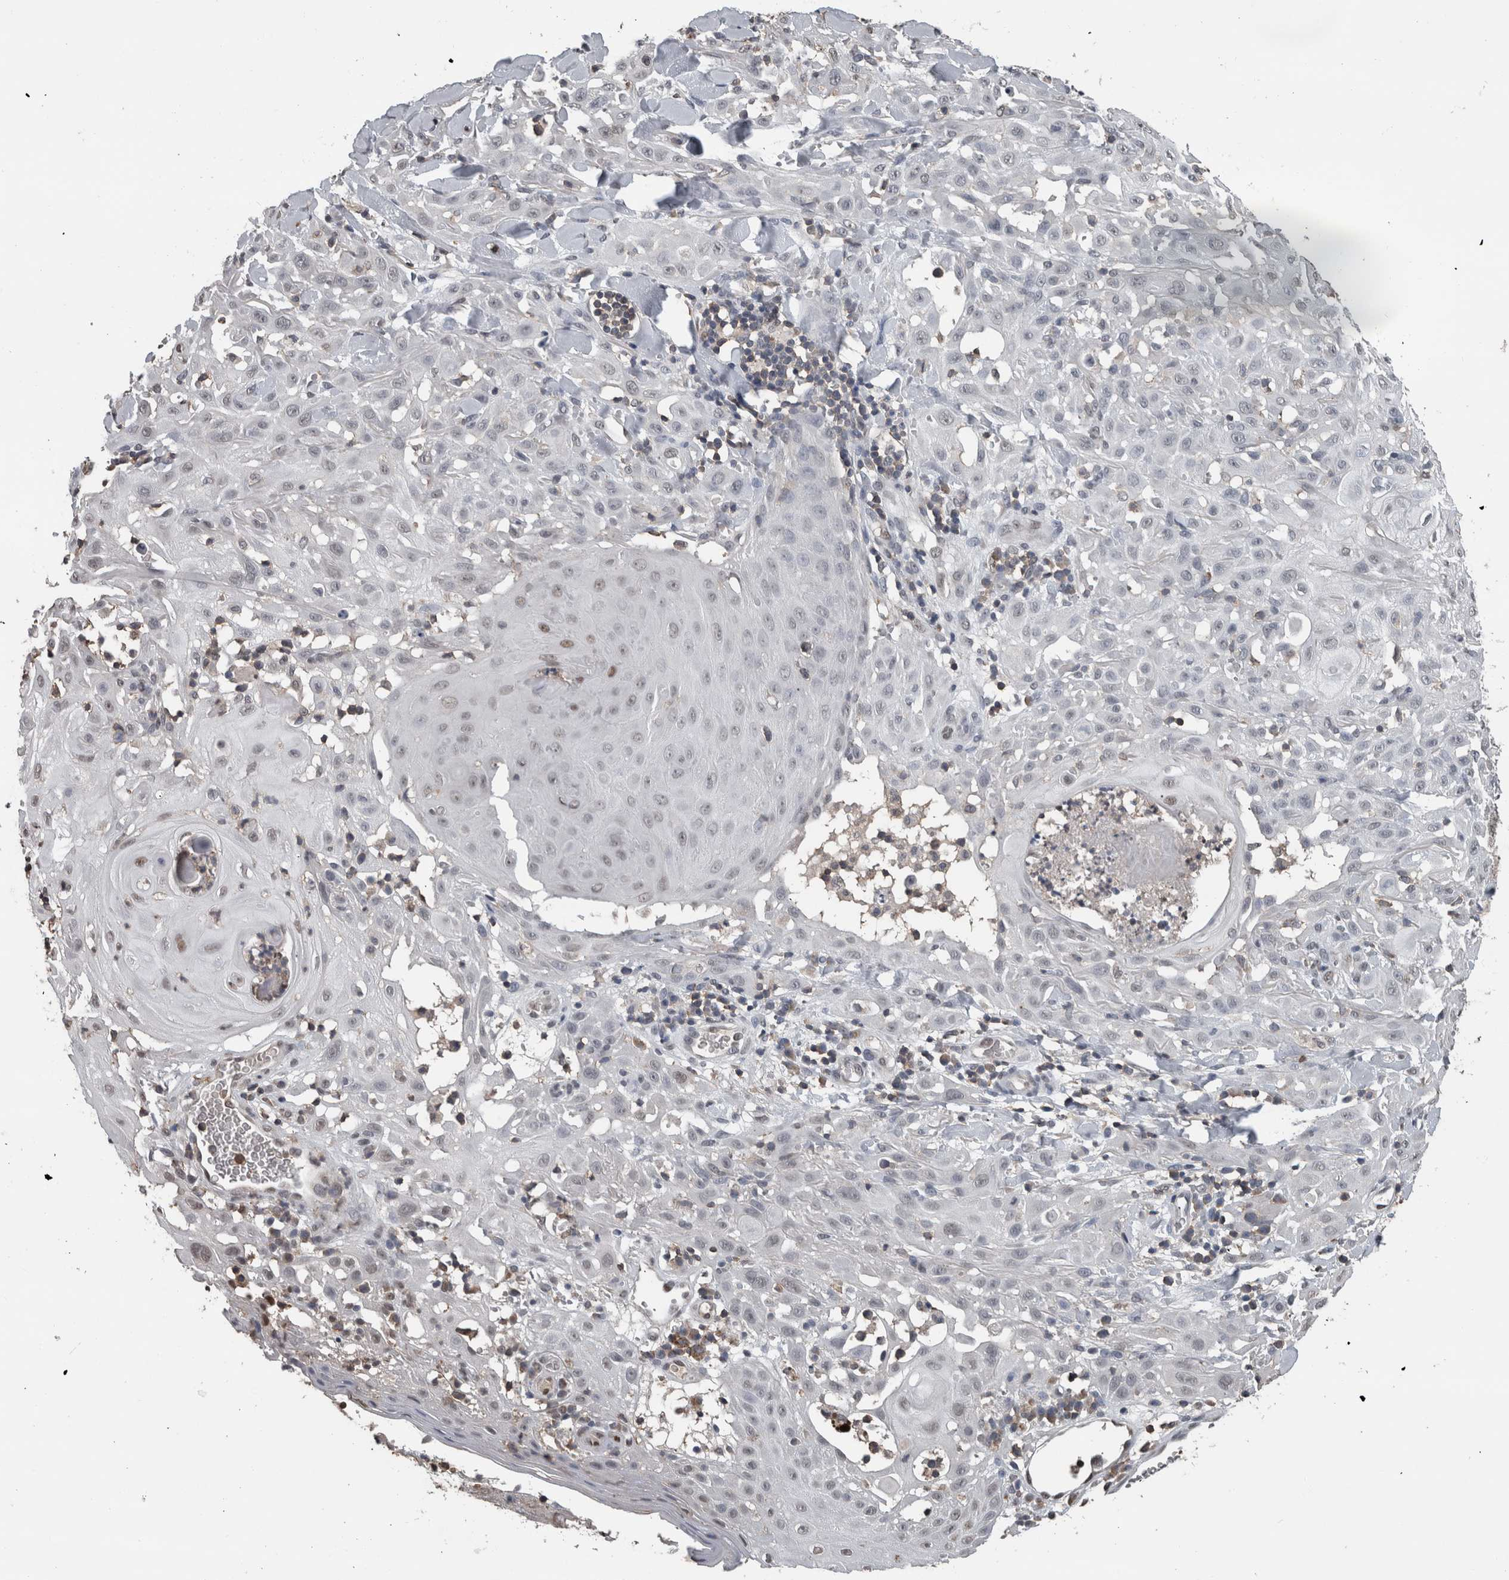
{"staining": {"intensity": "negative", "quantity": "none", "location": "none"}, "tissue": "skin cancer", "cell_type": "Tumor cells", "image_type": "cancer", "snomed": [{"axis": "morphology", "description": "Squamous cell carcinoma, NOS"}, {"axis": "topography", "description": "Skin"}], "caption": "Human skin cancer (squamous cell carcinoma) stained for a protein using immunohistochemistry reveals no positivity in tumor cells.", "gene": "MAFF", "patient": {"sex": "male", "age": 24}}